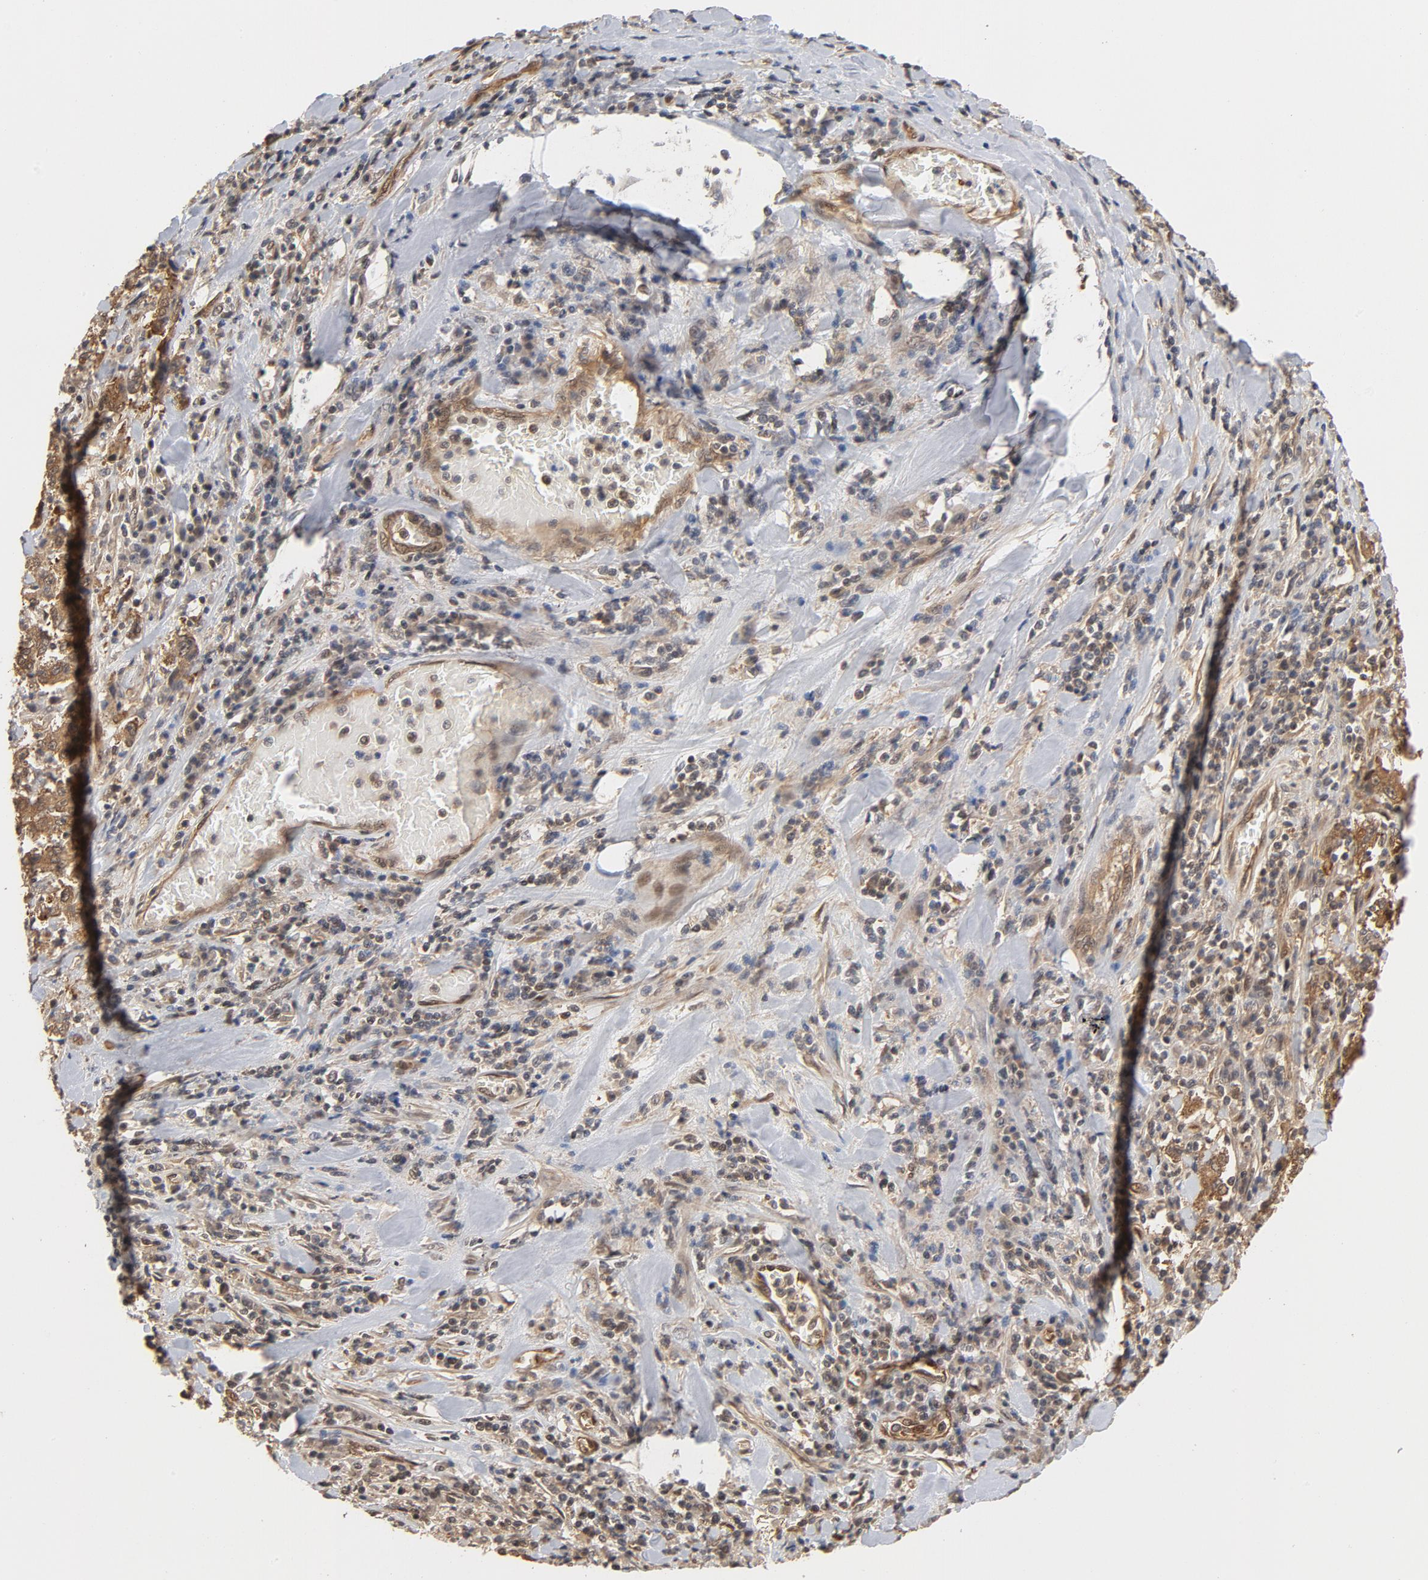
{"staining": {"intensity": "moderate", "quantity": ">75%", "location": "cytoplasmic/membranous"}, "tissue": "stomach cancer", "cell_type": "Tumor cells", "image_type": "cancer", "snomed": [{"axis": "morphology", "description": "Normal tissue, NOS"}, {"axis": "morphology", "description": "Adenocarcinoma, NOS"}, {"axis": "topography", "description": "Stomach, upper"}, {"axis": "topography", "description": "Stomach"}], "caption": "A histopathology image showing moderate cytoplasmic/membranous expression in about >75% of tumor cells in stomach cancer, as visualized by brown immunohistochemical staining.", "gene": "CDC37", "patient": {"sex": "male", "age": 59}}